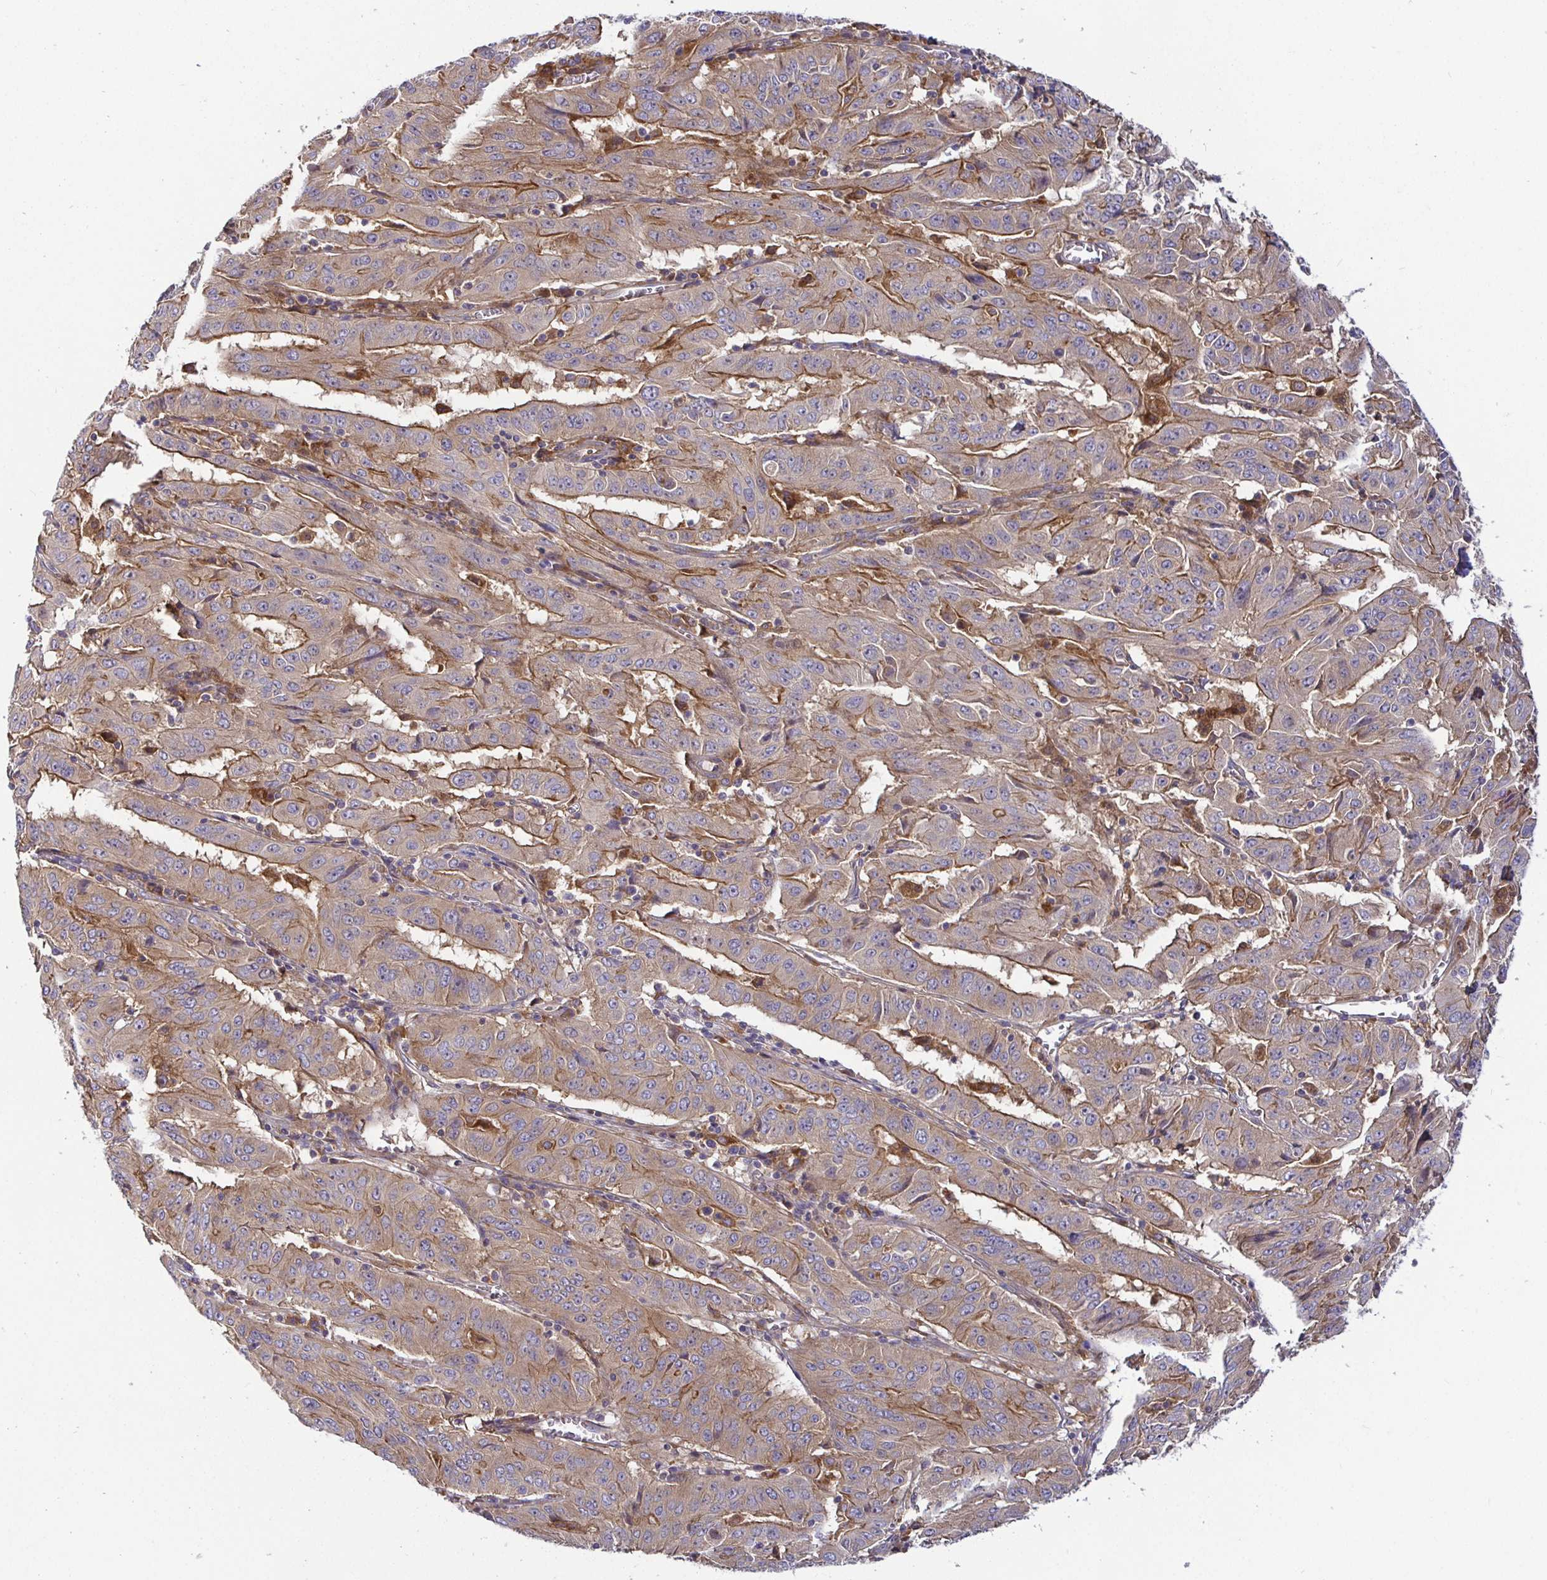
{"staining": {"intensity": "moderate", "quantity": ">75%", "location": "cytoplasmic/membranous"}, "tissue": "pancreatic cancer", "cell_type": "Tumor cells", "image_type": "cancer", "snomed": [{"axis": "morphology", "description": "Adenocarcinoma, NOS"}, {"axis": "topography", "description": "Pancreas"}], "caption": "Immunohistochemistry (IHC) photomicrograph of neoplastic tissue: adenocarcinoma (pancreatic) stained using immunohistochemistry reveals medium levels of moderate protein expression localized specifically in the cytoplasmic/membranous of tumor cells, appearing as a cytoplasmic/membranous brown color.", "gene": "SNX8", "patient": {"sex": "male", "age": 63}}